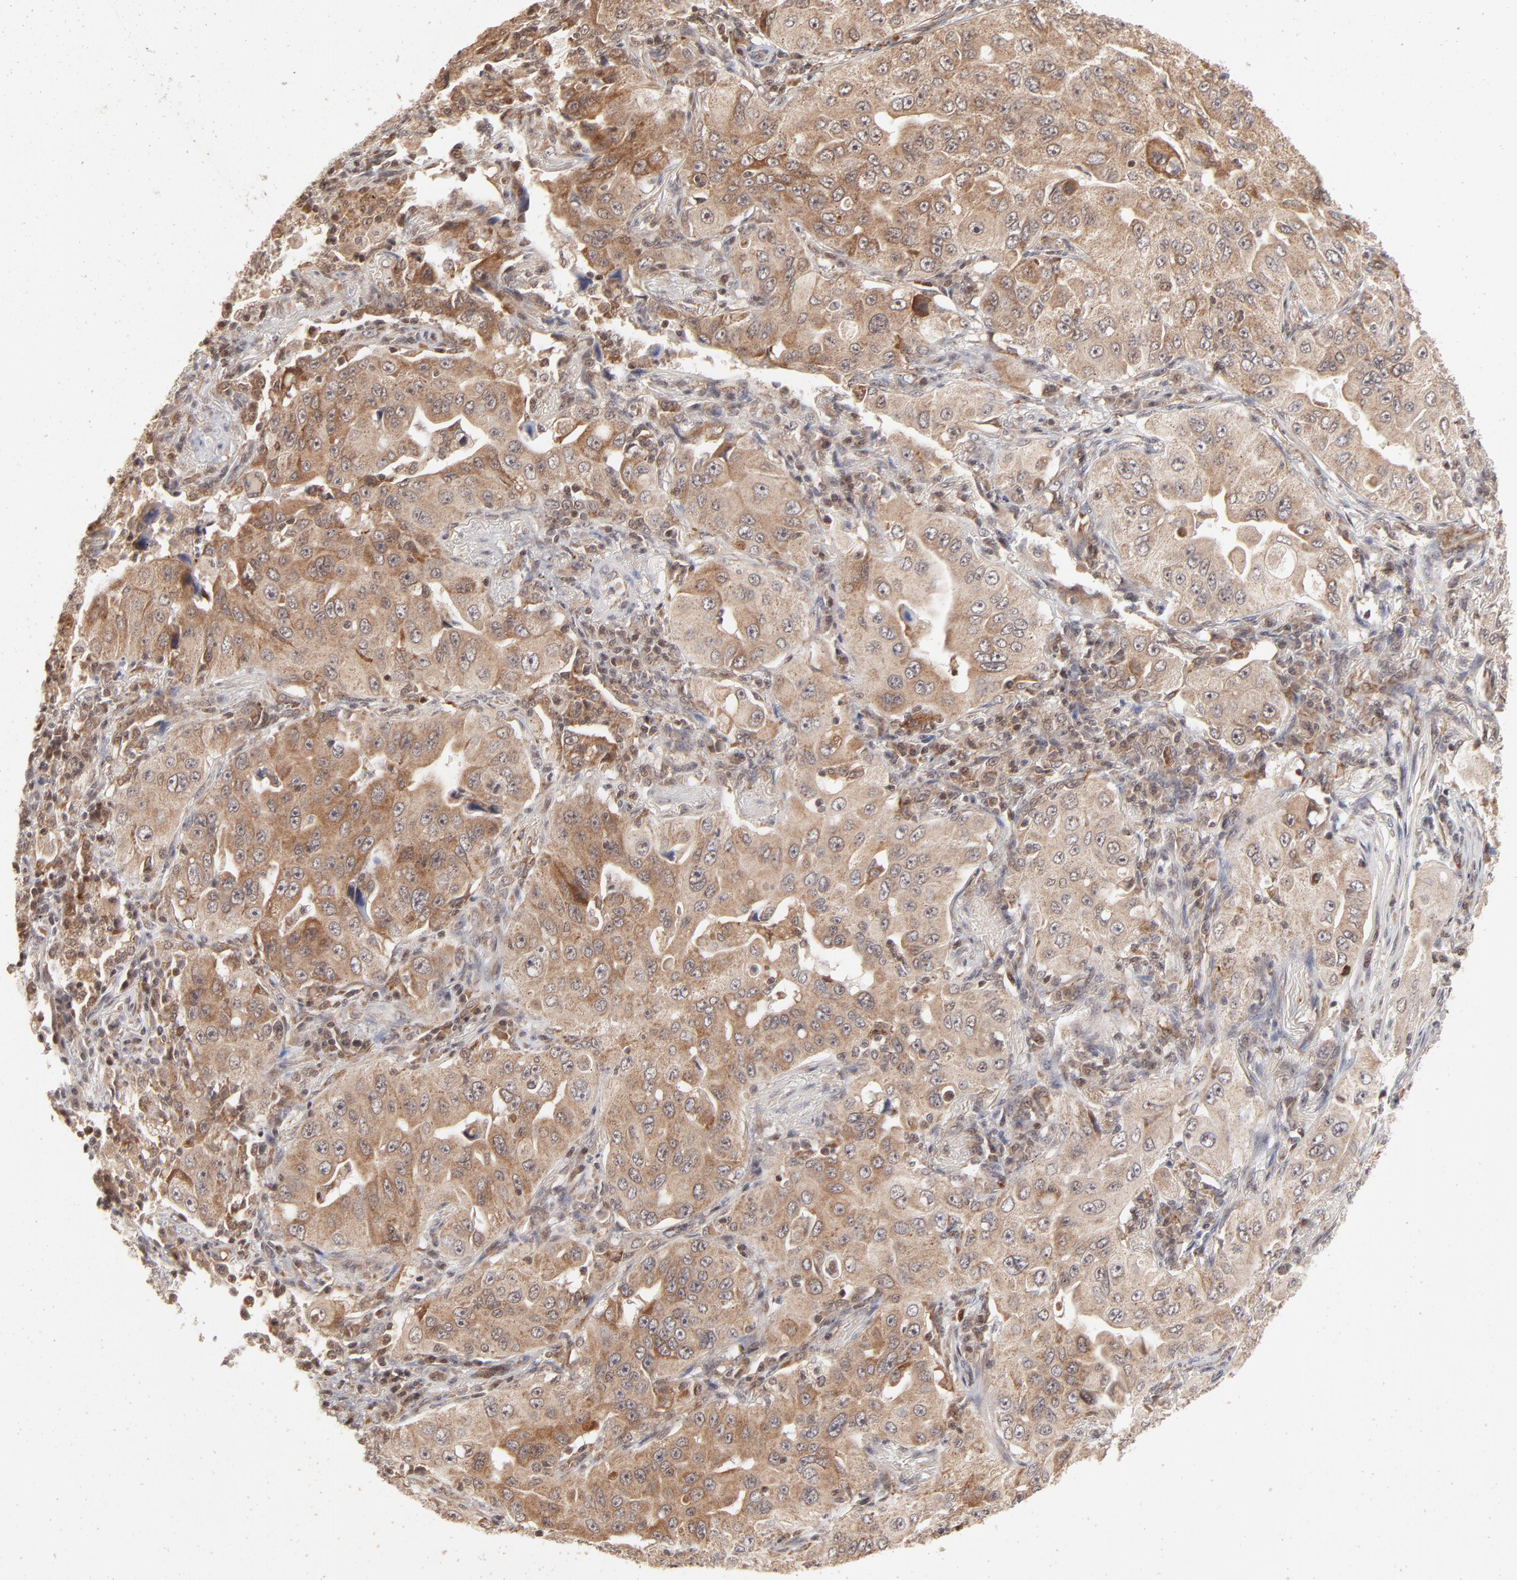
{"staining": {"intensity": "moderate", "quantity": ">75%", "location": "cytoplasmic/membranous"}, "tissue": "lung cancer", "cell_type": "Tumor cells", "image_type": "cancer", "snomed": [{"axis": "morphology", "description": "Adenocarcinoma, NOS"}, {"axis": "topography", "description": "Lung"}], "caption": "Lung adenocarcinoma was stained to show a protein in brown. There is medium levels of moderate cytoplasmic/membranous positivity in about >75% of tumor cells.", "gene": "ARIH1", "patient": {"sex": "male", "age": 84}}